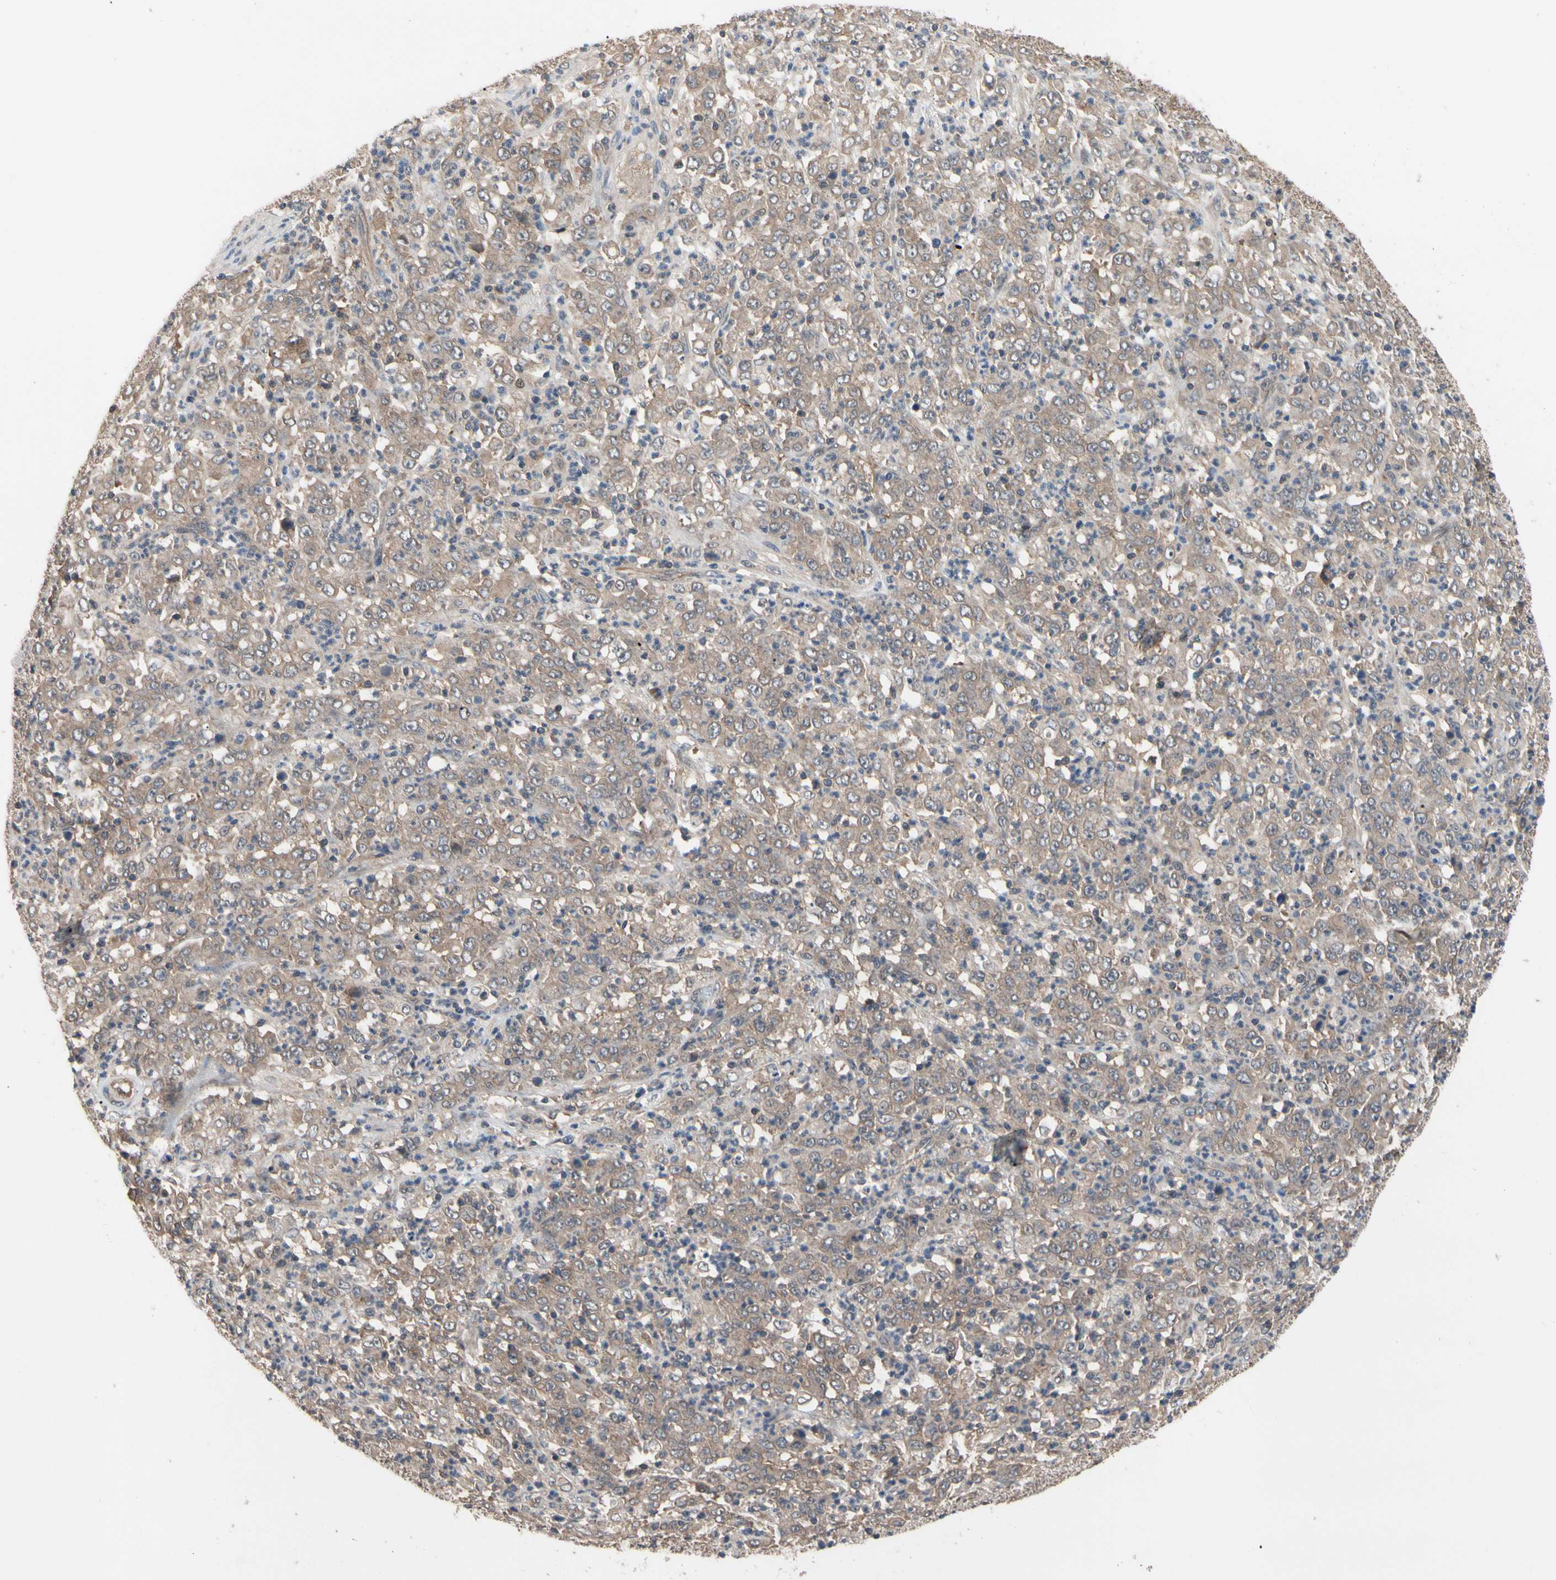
{"staining": {"intensity": "moderate", "quantity": ">75%", "location": "cytoplasmic/membranous"}, "tissue": "stomach cancer", "cell_type": "Tumor cells", "image_type": "cancer", "snomed": [{"axis": "morphology", "description": "Adenocarcinoma, NOS"}, {"axis": "topography", "description": "Stomach, lower"}], "caption": "Human stomach adenocarcinoma stained with a protein marker displays moderate staining in tumor cells.", "gene": "DPP8", "patient": {"sex": "female", "age": 71}}